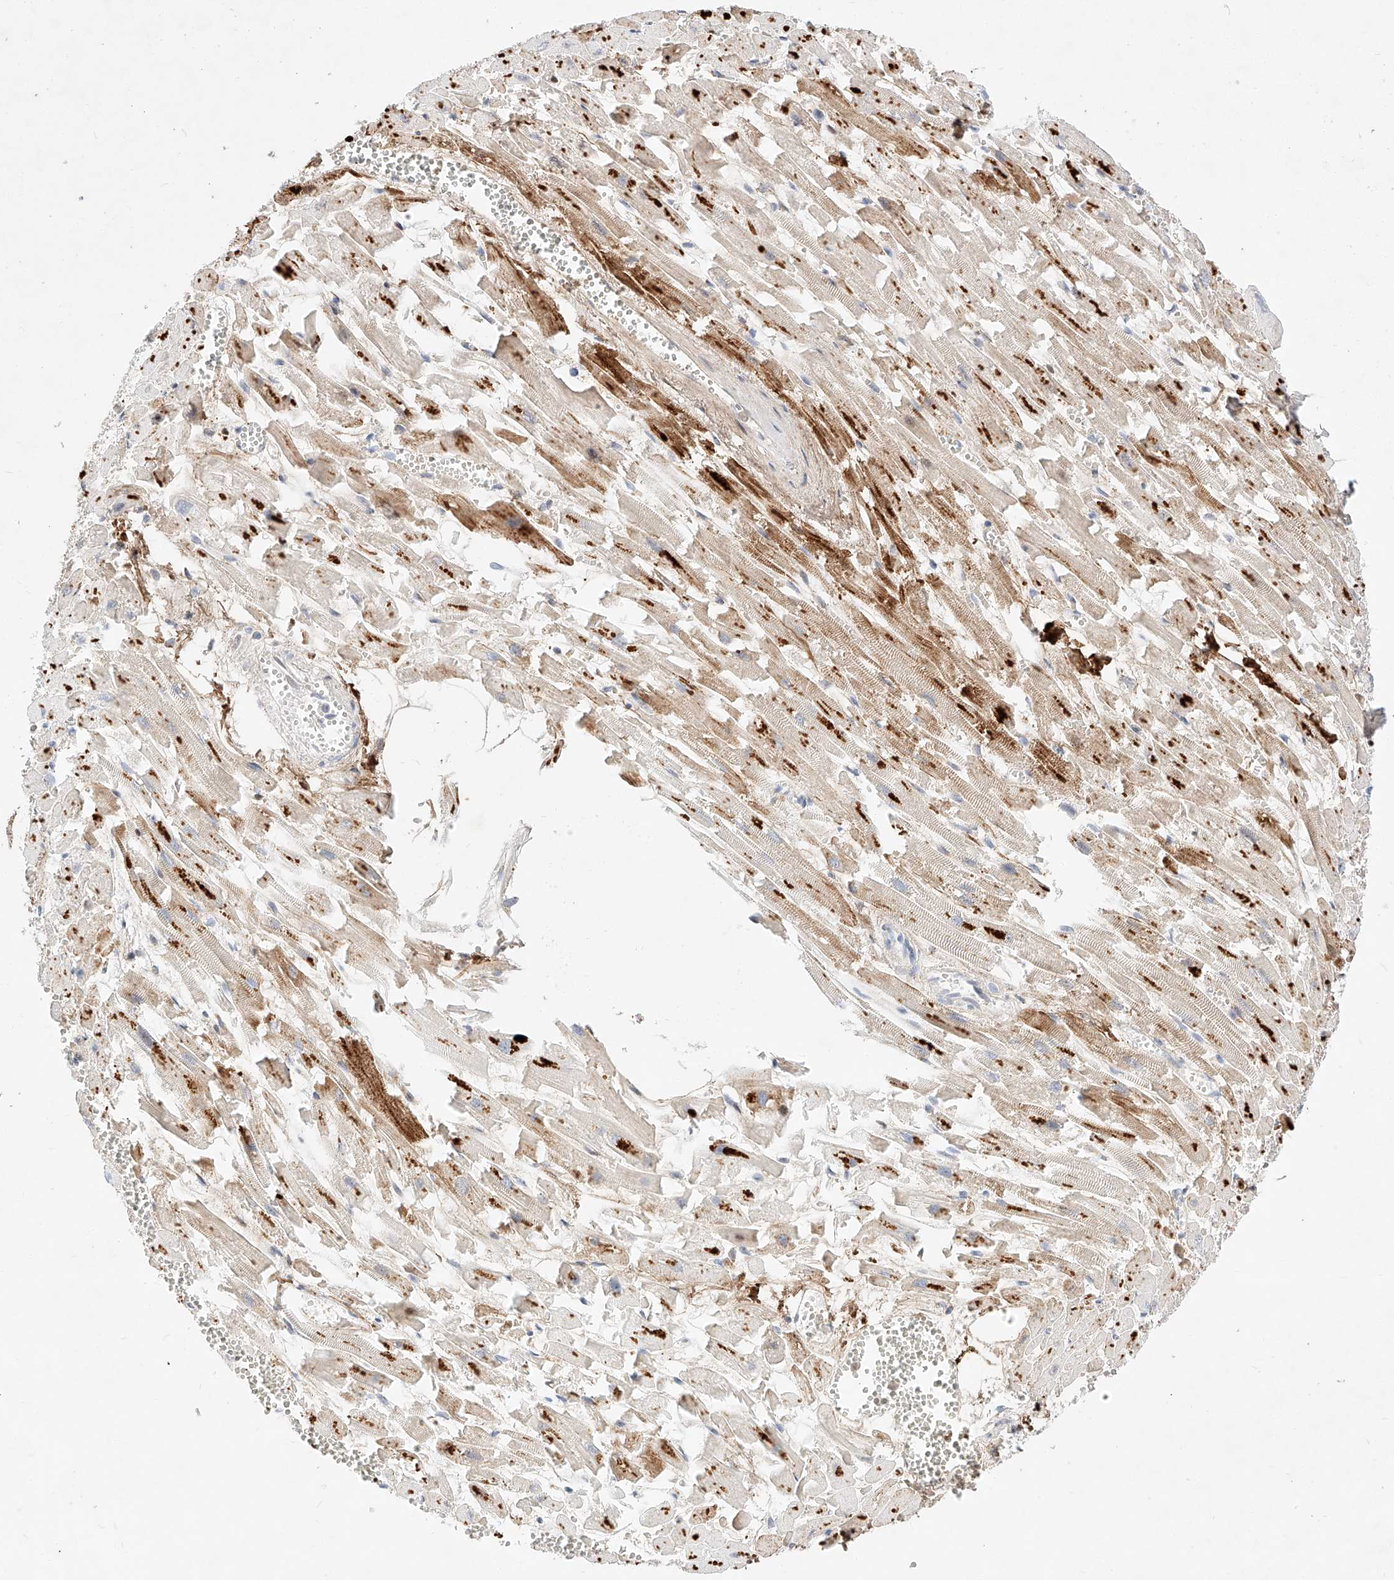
{"staining": {"intensity": "strong", "quantity": "25%-75%", "location": "cytoplasmic/membranous"}, "tissue": "heart muscle", "cell_type": "Cardiomyocytes", "image_type": "normal", "snomed": [{"axis": "morphology", "description": "Normal tissue, NOS"}, {"axis": "topography", "description": "Heart"}], "caption": "Benign heart muscle displays strong cytoplasmic/membranous positivity in approximately 25%-75% of cardiomyocytes.", "gene": "OSGEPL1", "patient": {"sex": "female", "age": 64}}